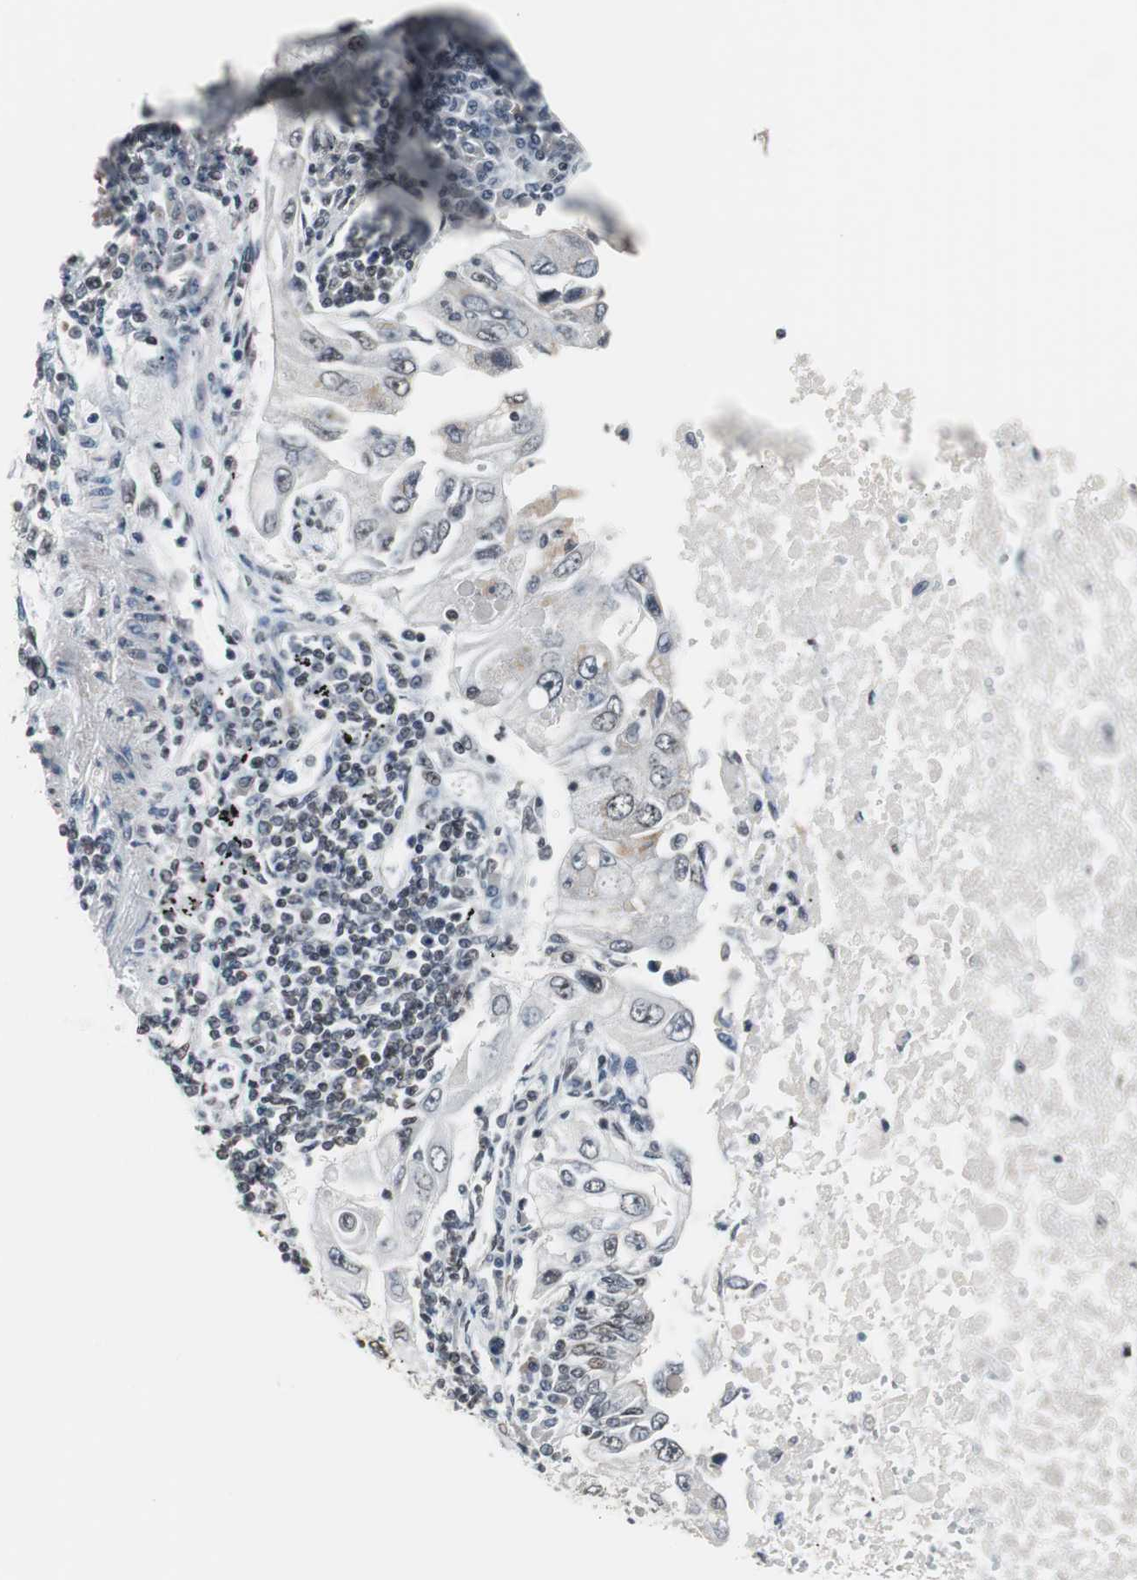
{"staining": {"intensity": "negative", "quantity": "none", "location": "none"}, "tissue": "lung cancer", "cell_type": "Tumor cells", "image_type": "cancer", "snomed": [{"axis": "morphology", "description": "Adenocarcinoma, NOS"}, {"axis": "topography", "description": "Lung"}], "caption": "The micrograph shows no significant positivity in tumor cells of lung adenocarcinoma.", "gene": "TAF7", "patient": {"sex": "male", "age": 84}}